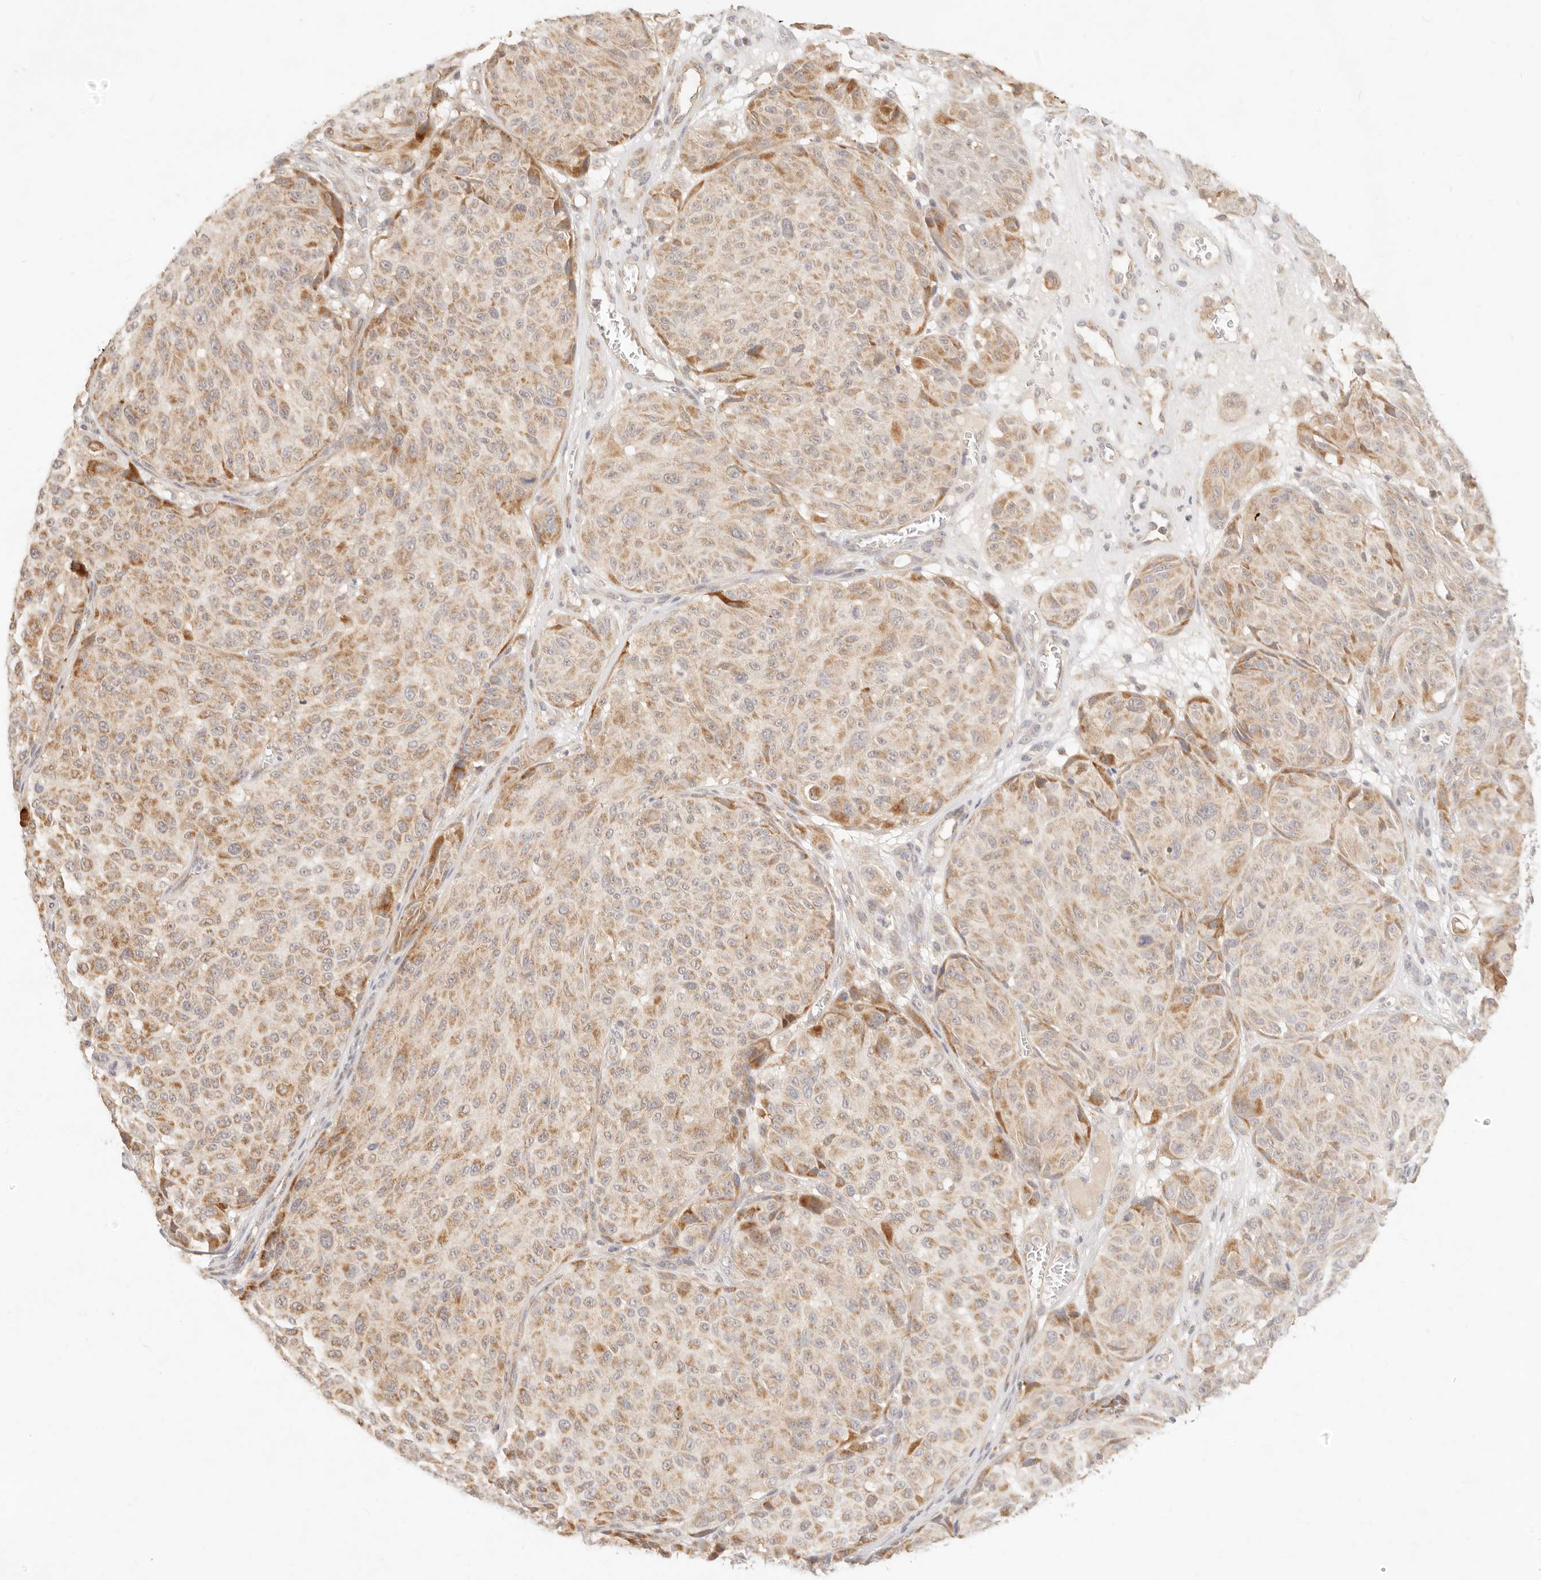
{"staining": {"intensity": "moderate", "quantity": "25%-75%", "location": "cytoplasmic/membranous"}, "tissue": "melanoma", "cell_type": "Tumor cells", "image_type": "cancer", "snomed": [{"axis": "morphology", "description": "Malignant melanoma, NOS"}, {"axis": "topography", "description": "Skin"}], "caption": "This is a micrograph of immunohistochemistry staining of melanoma, which shows moderate staining in the cytoplasmic/membranous of tumor cells.", "gene": "RUBCNL", "patient": {"sex": "male", "age": 83}}